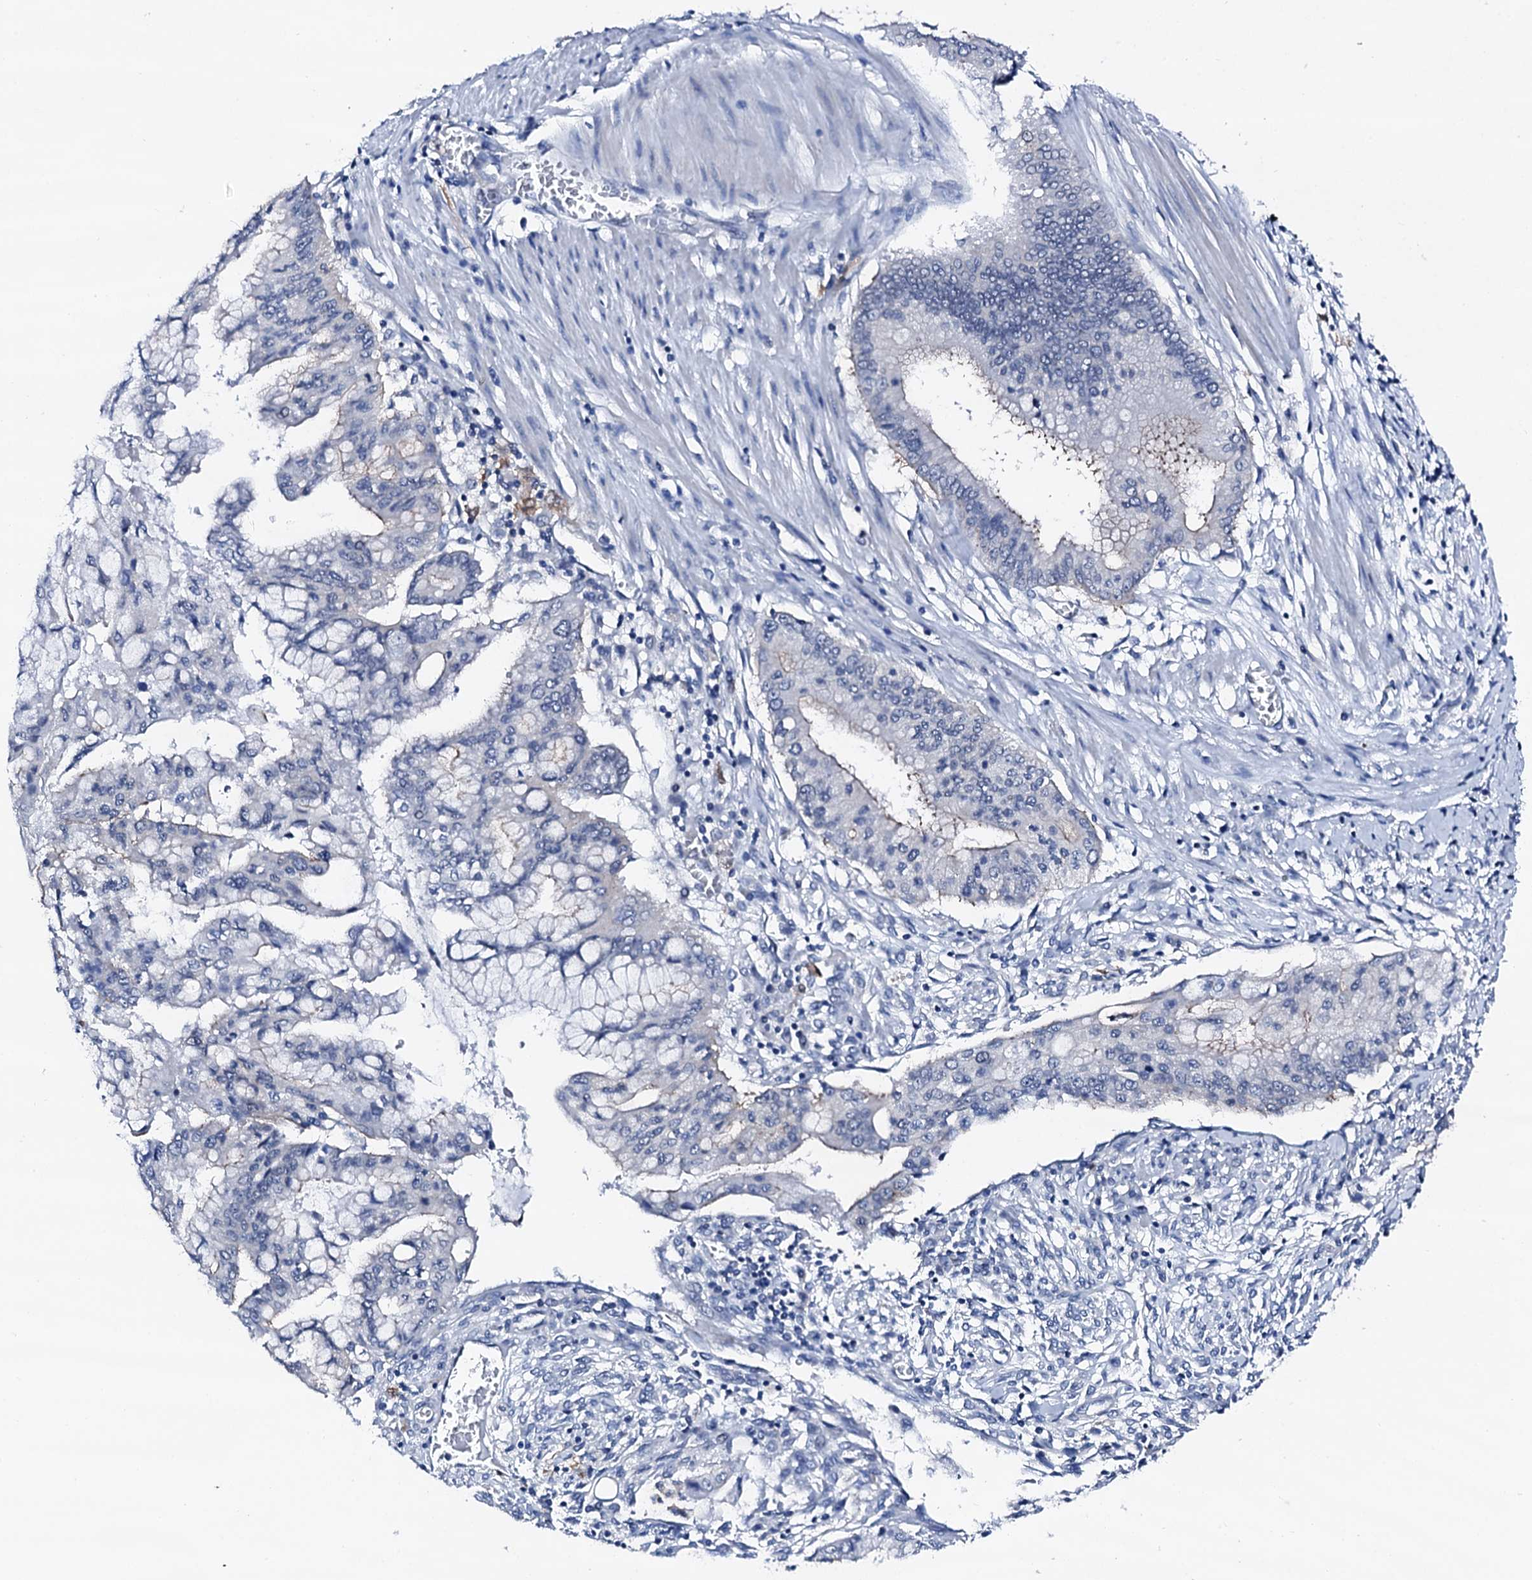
{"staining": {"intensity": "weak", "quantity": "<25%", "location": "cytoplasmic/membranous"}, "tissue": "pancreatic cancer", "cell_type": "Tumor cells", "image_type": "cancer", "snomed": [{"axis": "morphology", "description": "Adenocarcinoma, NOS"}, {"axis": "topography", "description": "Pancreas"}], "caption": "DAB (3,3'-diaminobenzidine) immunohistochemical staining of pancreatic cancer (adenocarcinoma) exhibits no significant staining in tumor cells.", "gene": "TRAFD1", "patient": {"sex": "male", "age": 46}}